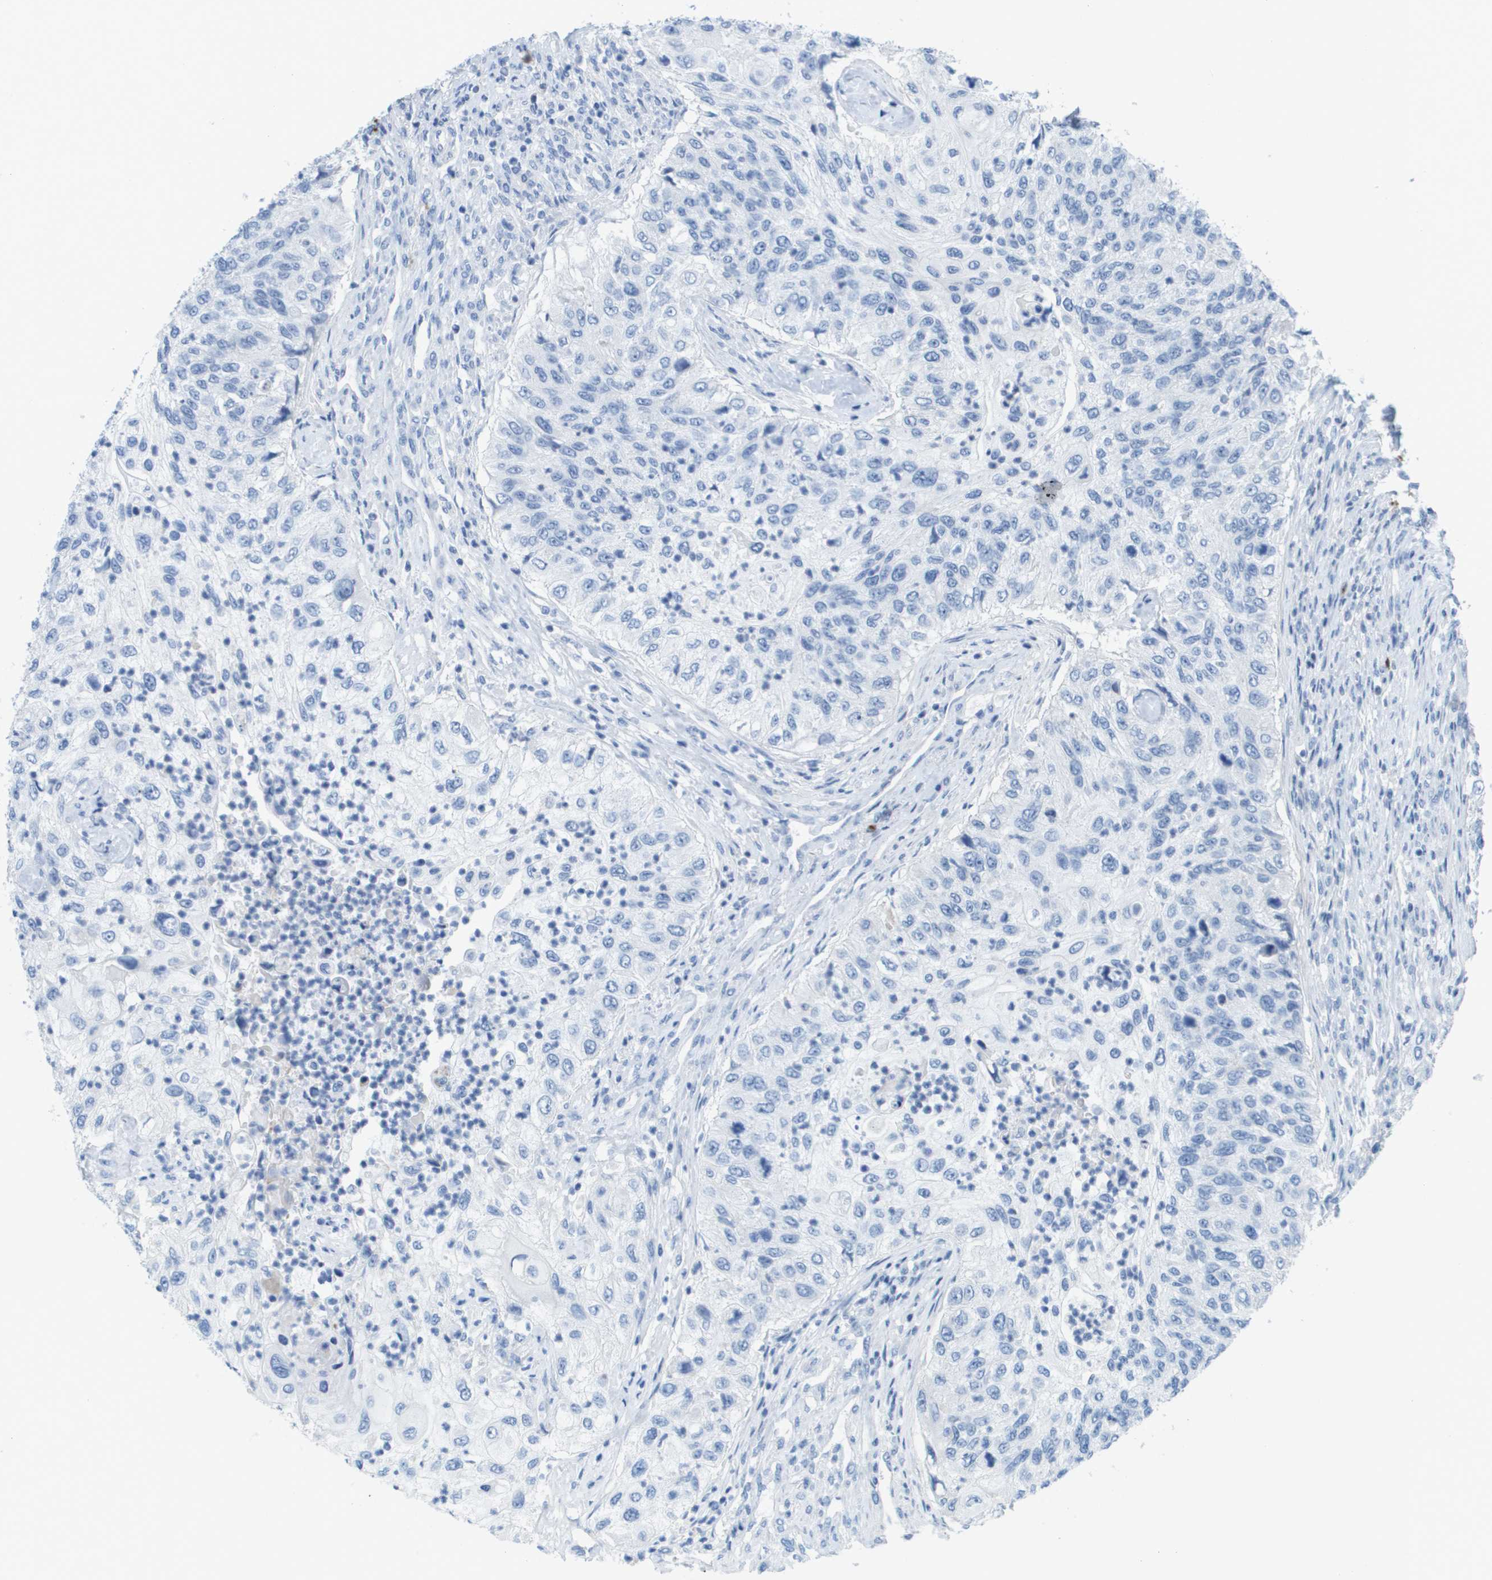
{"staining": {"intensity": "negative", "quantity": "none", "location": "none"}, "tissue": "urothelial cancer", "cell_type": "Tumor cells", "image_type": "cancer", "snomed": [{"axis": "morphology", "description": "Urothelial carcinoma, High grade"}, {"axis": "topography", "description": "Urinary bladder"}], "caption": "Immunohistochemistry micrograph of neoplastic tissue: urothelial carcinoma (high-grade) stained with DAB exhibits no significant protein staining in tumor cells.", "gene": "GPR18", "patient": {"sex": "female", "age": 60}}